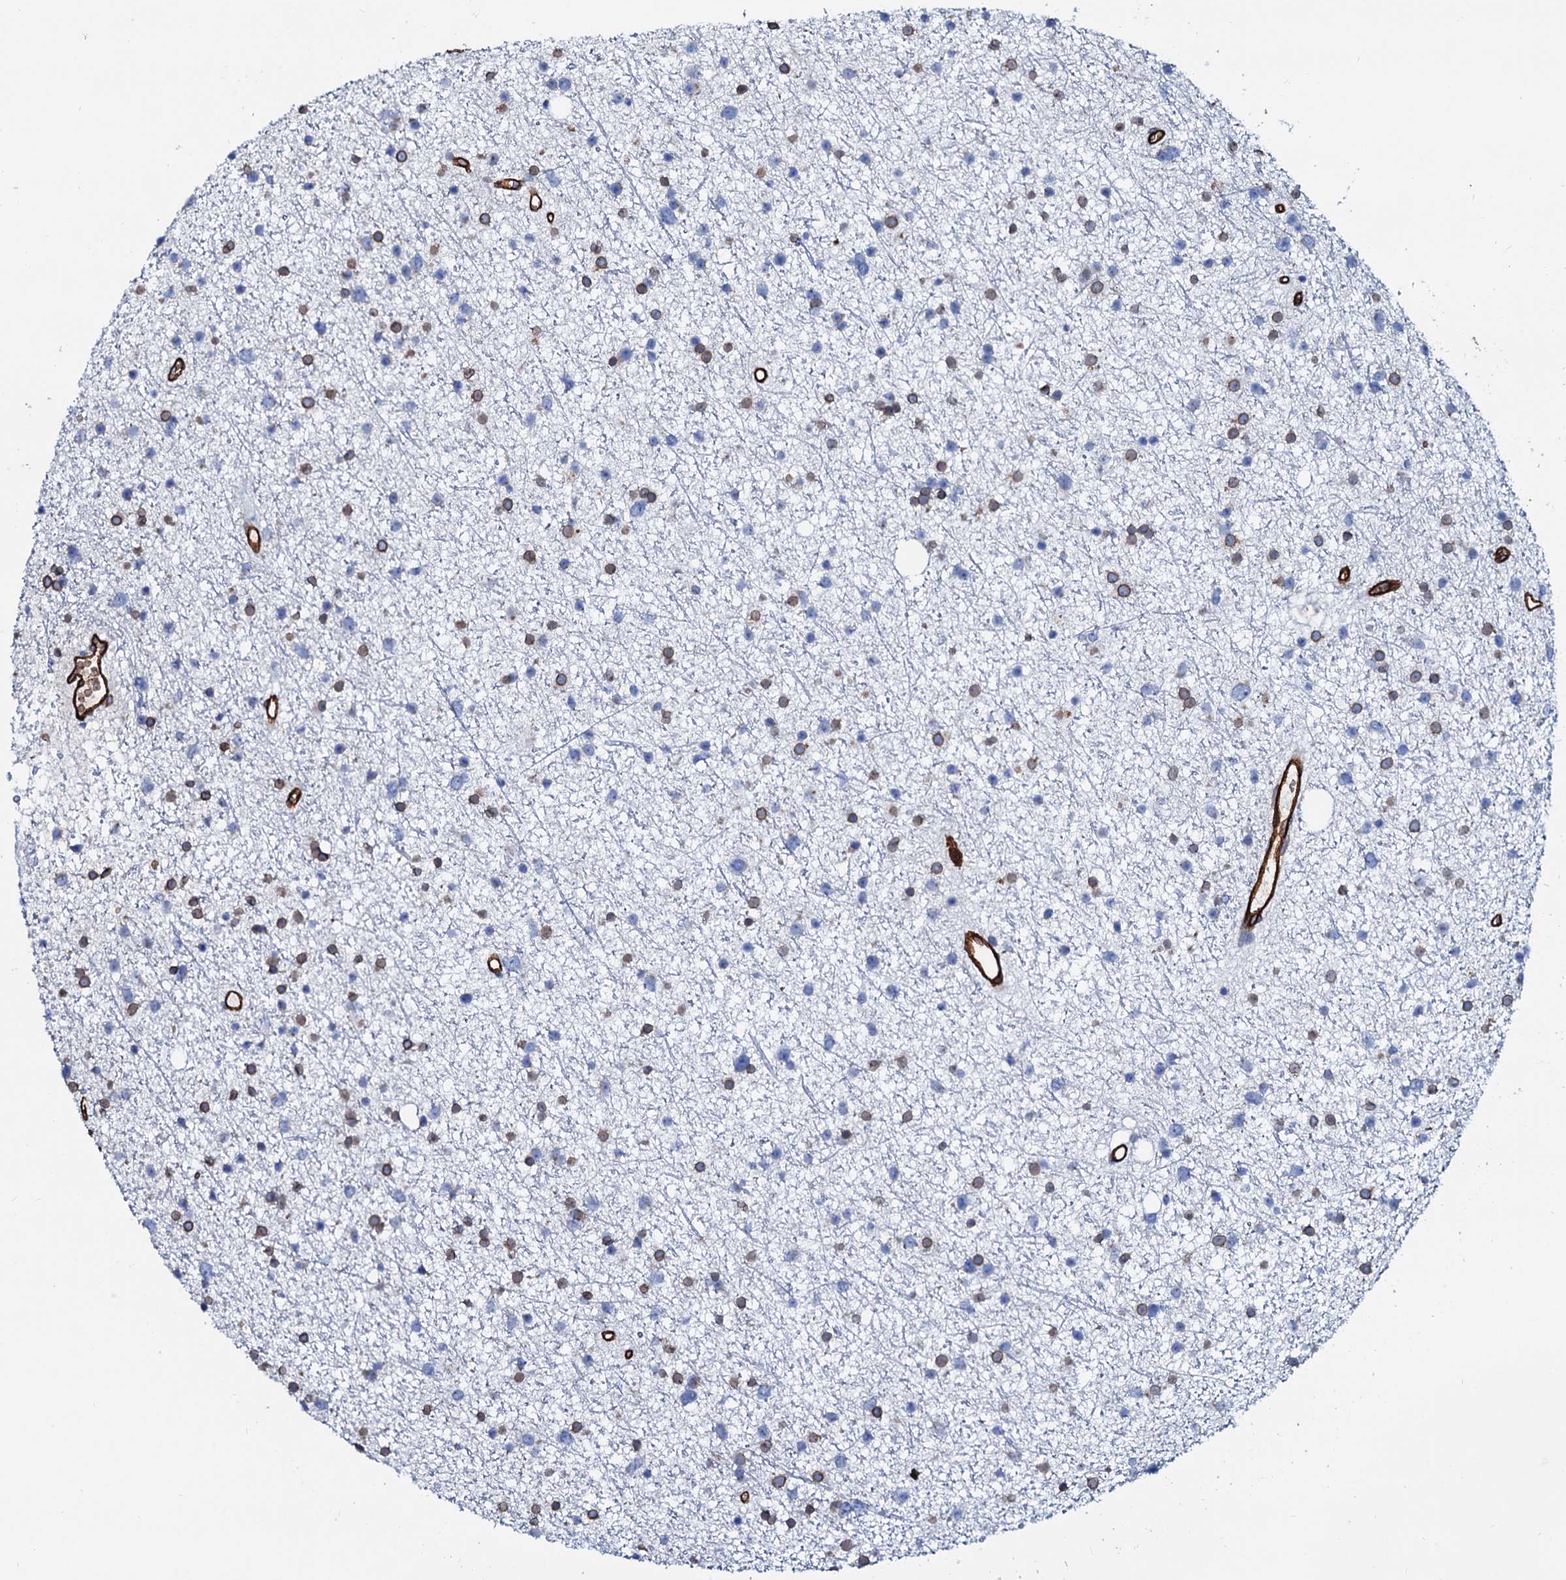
{"staining": {"intensity": "moderate", "quantity": "<25%", "location": "cytoplasmic/membranous,nuclear"}, "tissue": "glioma", "cell_type": "Tumor cells", "image_type": "cancer", "snomed": [{"axis": "morphology", "description": "Glioma, malignant, Low grade"}, {"axis": "topography", "description": "Cerebral cortex"}], "caption": "Protein expression analysis of glioma exhibits moderate cytoplasmic/membranous and nuclear staining in about <25% of tumor cells.", "gene": "NRP2", "patient": {"sex": "female", "age": 39}}